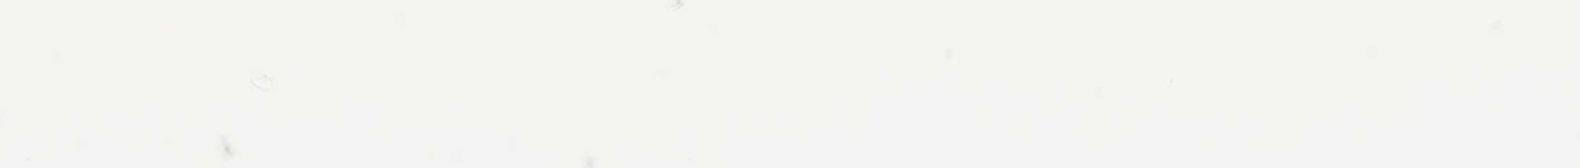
{"staining": {"intensity": "negative", "quantity": "none", "location": "none"}, "tissue": "colorectal cancer", "cell_type": "Tumor cells", "image_type": "cancer", "snomed": [{"axis": "morphology", "description": "Adenocarcinoma, NOS"}, {"axis": "topography", "description": "Colon"}], "caption": "IHC image of human colorectal cancer stained for a protein (brown), which displays no expression in tumor cells.", "gene": "TYR", "patient": {"sex": "female", "age": 70}}